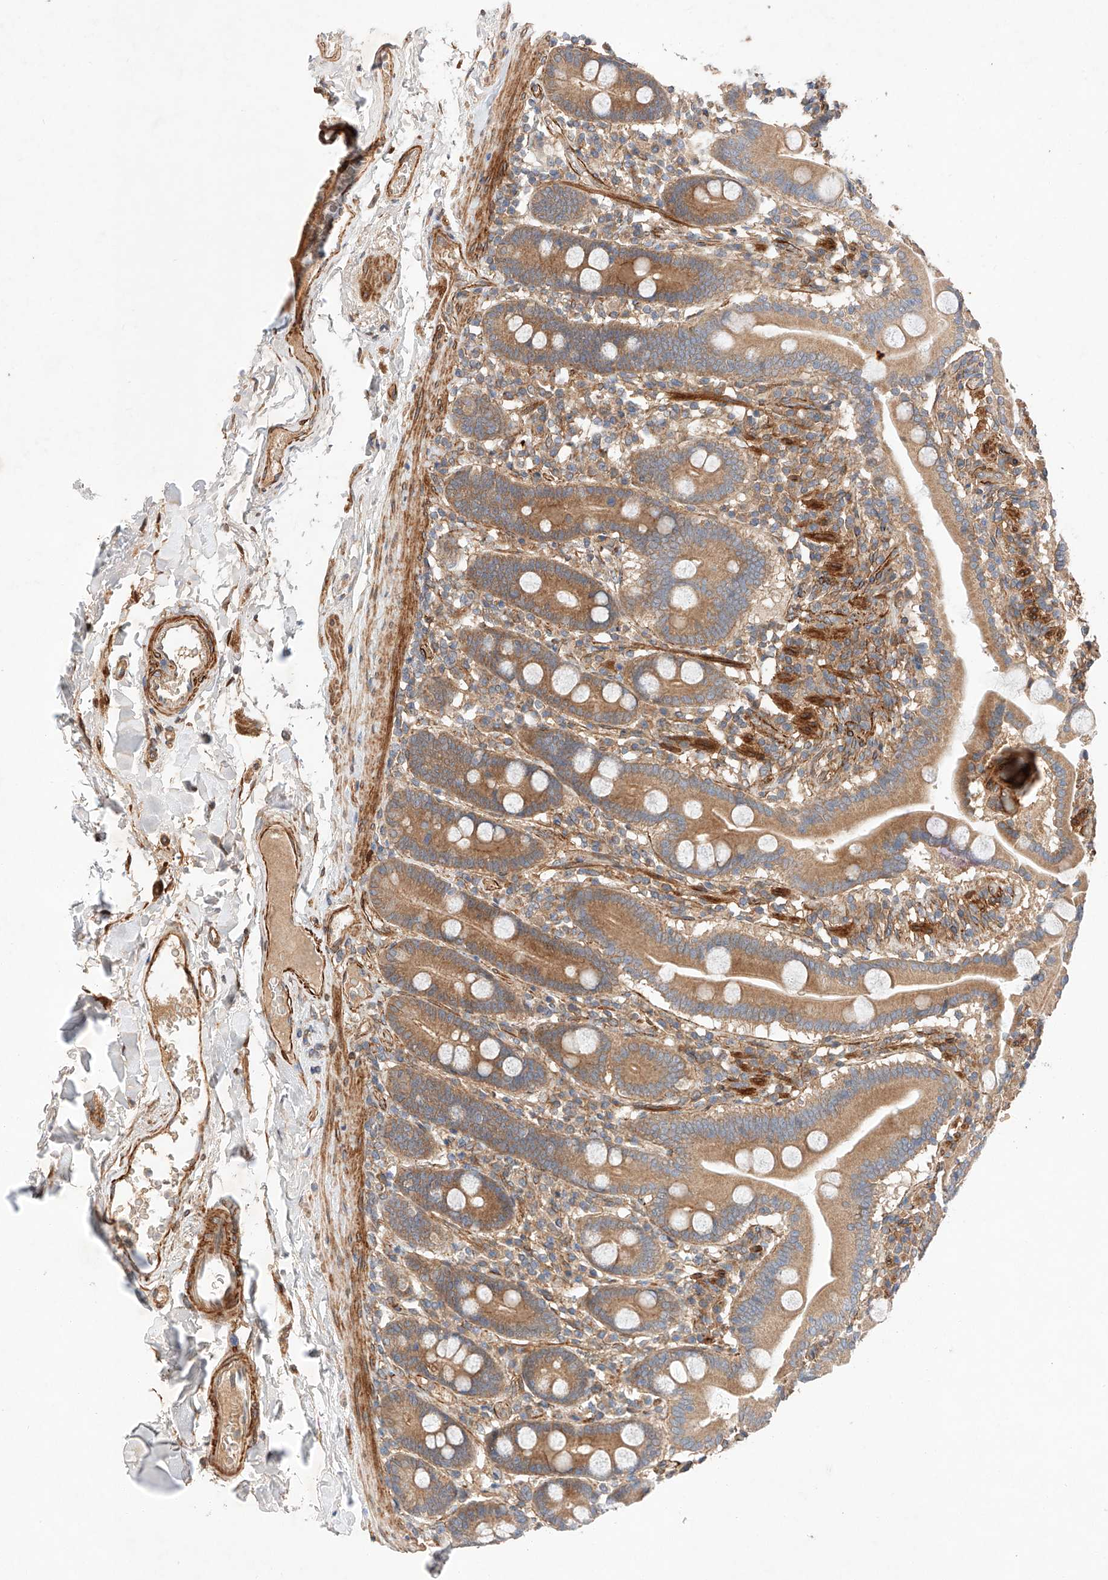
{"staining": {"intensity": "moderate", "quantity": ">75%", "location": "cytoplasmic/membranous"}, "tissue": "duodenum", "cell_type": "Glandular cells", "image_type": "normal", "snomed": [{"axis": "morphology", "description": "Normal tissue, NOS"}, {"axis": "topography", "description": "Duodenum"}], "caption": "High-power microscopy captured an immunohistochemistry (IHC) image of unremarkable duodenum, revealing moderate cytoplasmic/membranous staining in about >75% of glandular cells.", "gene": "RAB23", "patient": {"sex": "male", "age": 55}}